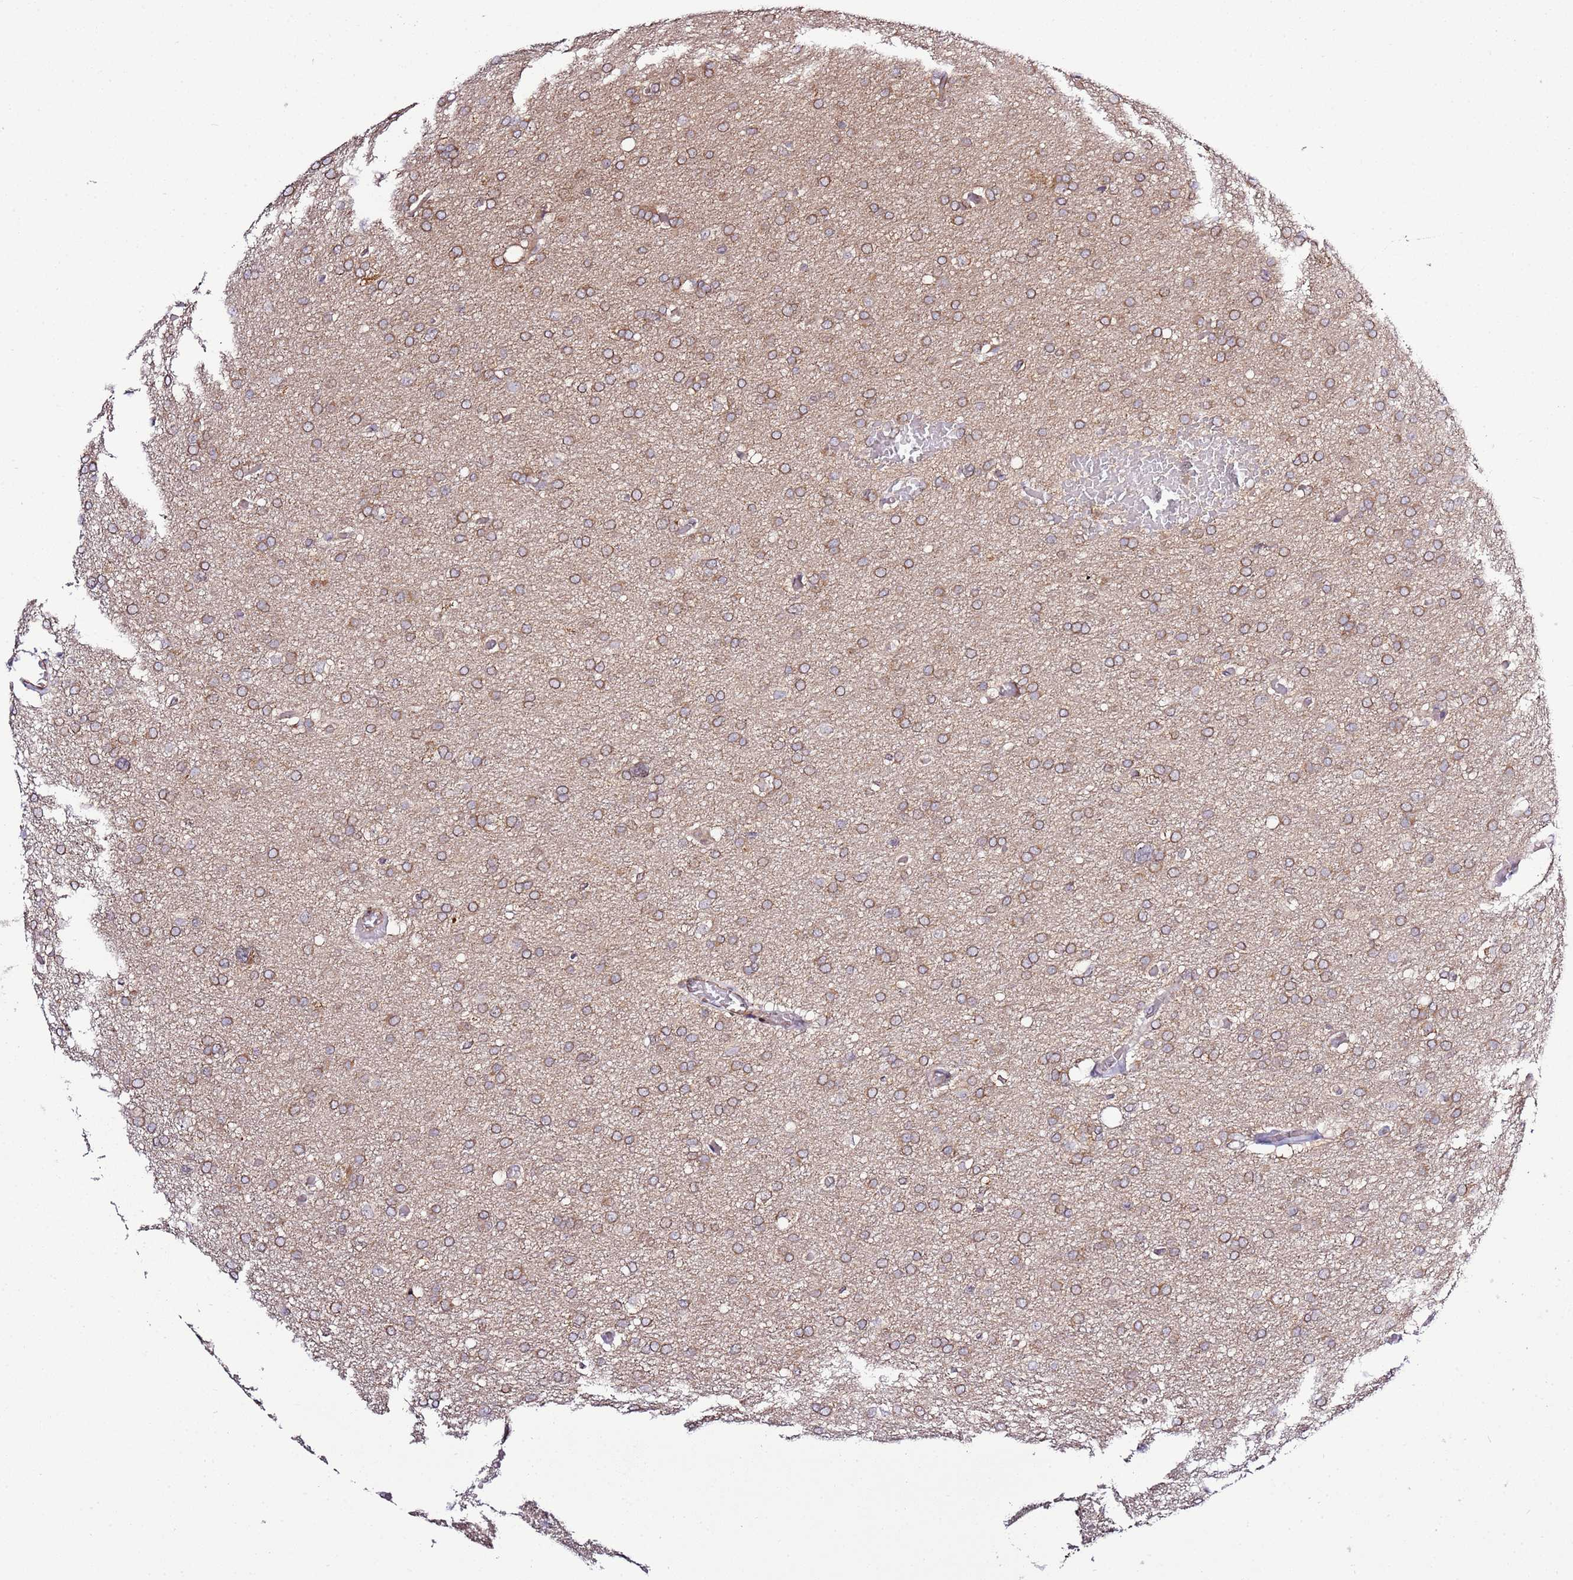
{"staining": {"intensity": "moderate", "quantity": ">75%", "location": "cytoplasmic/membranous"}, "tissue": "glioma", "cell_type": "Tumor cells", "image_type": "cancer", "snomed": [{"axis": "morphology", "description": "Glioma, malignant, High grade"}, {"axis": "topography", "description": "Cerebral cortex"}], "caption": "Glioma stained for a protein reveals moderate cytoplasmic/membranous positivity in tumor cells.", "gene": "PVRIG", "patient": {"sex": "female", "age": 36}}